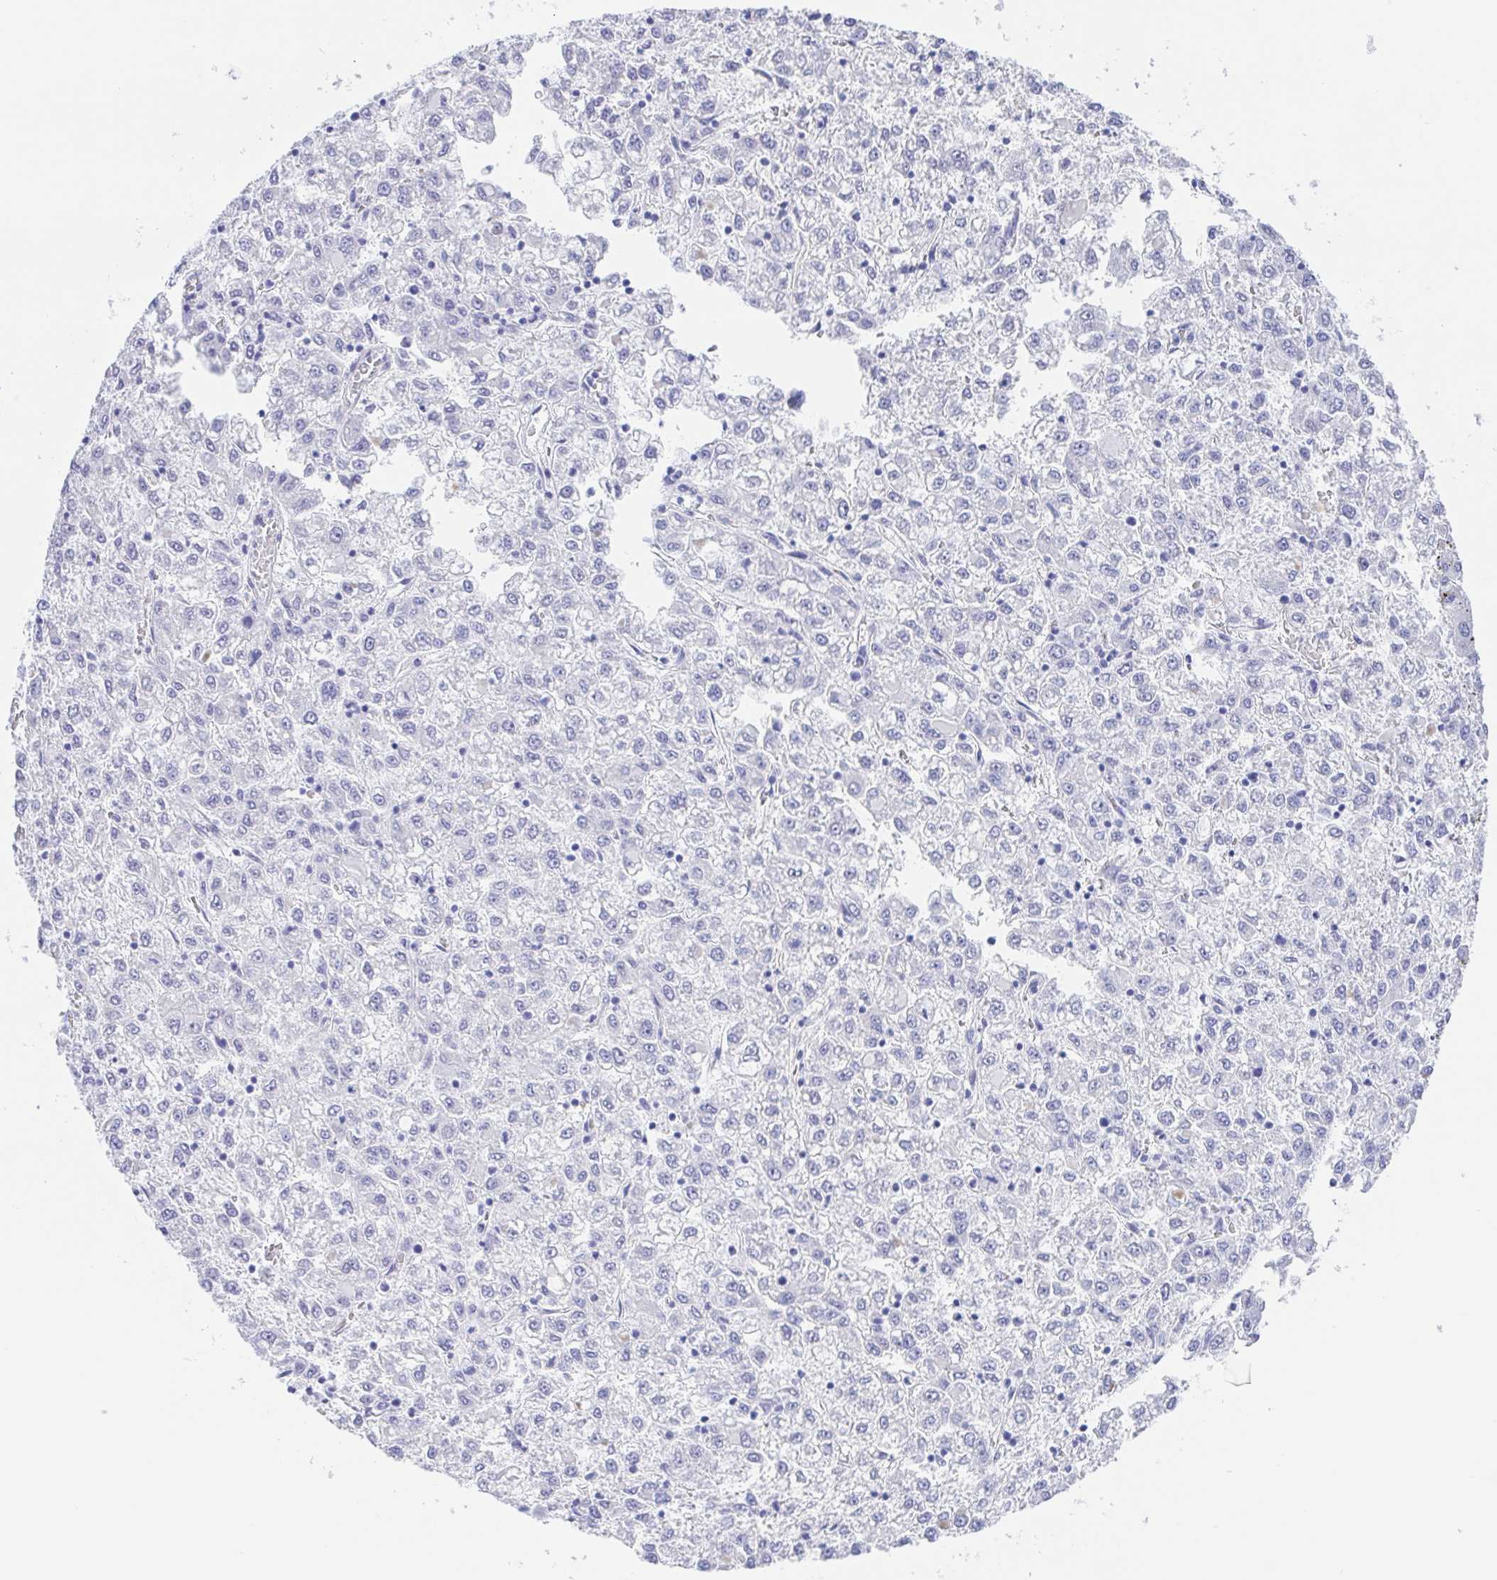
{"staining": {"intensity": "negative", "quantity": "none", "location": "none"}, "tissue": "liver cancer", "cell_type": "Tumor cells", "image_type": "cancer", "snomed": [{"axis": "morphology", "description": "Carcinoma, Hepatocellular, NOS"}, {"axis": "topography", "description": "Liver"}], "caption": "Immunohistochemistry micrograph of neoplastic tissue: liver cancer stained with DAB (3,3'-diaminobenzidine) displays no significant protein expression in tumor cells. The staining is performed using DAB (3,3'-diaminobenzidine) brown chromogen with nuclei counter-stained in using hematoxylin.", "gene": "MUCL3", "patient": {"sex": "male", "age": 40}}